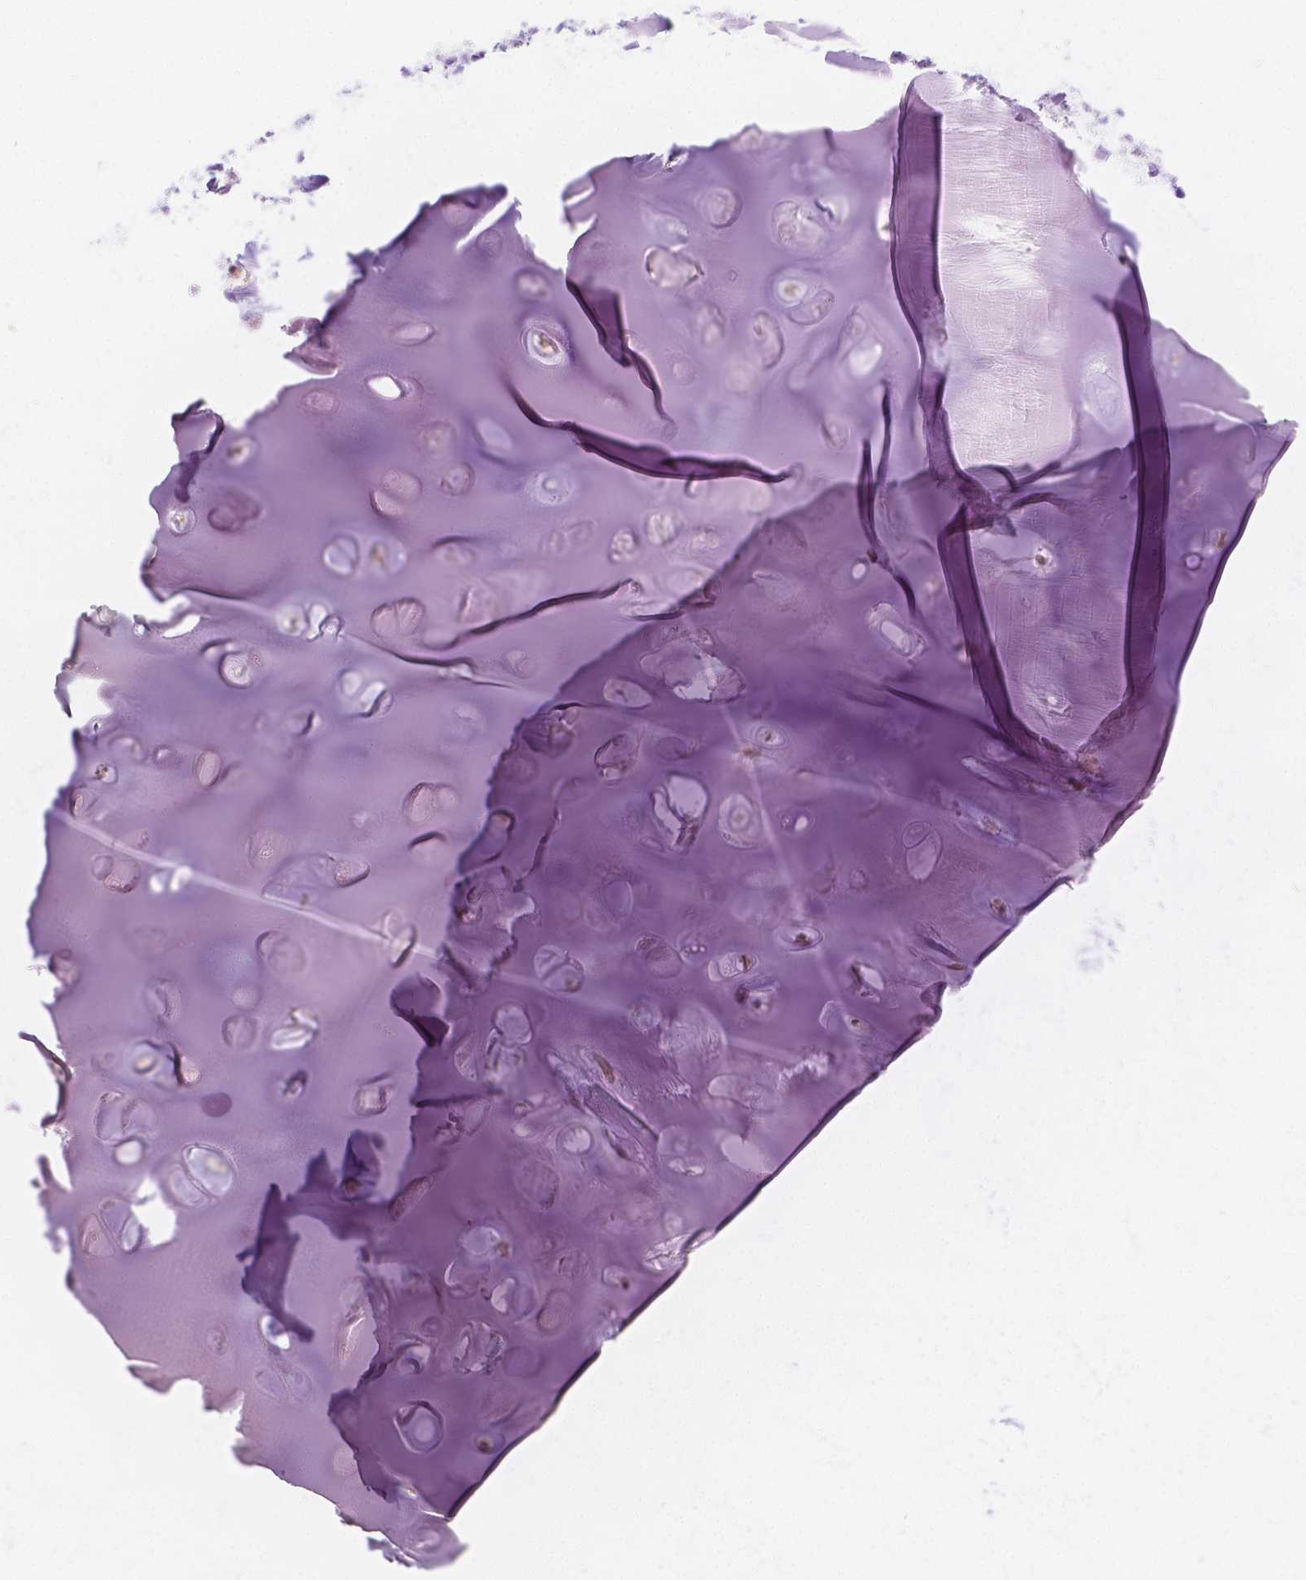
{"staining": {"intensity": "weak", "quantity": "25%-75%", "location": "cytoplasmic/membranous"}, "tissue": "adipose tissue", "cell_type": "Adipocytes", "image_type": "normal", "snomed": [{"axis": "morphology", "description": "Normal tissue, NOS"}, {"axis": "morphology", "description": "Squamous cell carcinoma, NOS"}, {"axis": "topography", "description": "Cartilage tissue"}, {"axis": "topography", "description": "Bronchus"}, {"axis": "topography", "description": "Lung"}], "caption": "DAB immunohistochemical staining of unremarkable human adipose tissue shows weak cytoplasmic/membranous protein expression in approximately 25%-75% of adipocytes.", "gene": "NAPRT", "patient": {"sex": "male", "age": 66}}